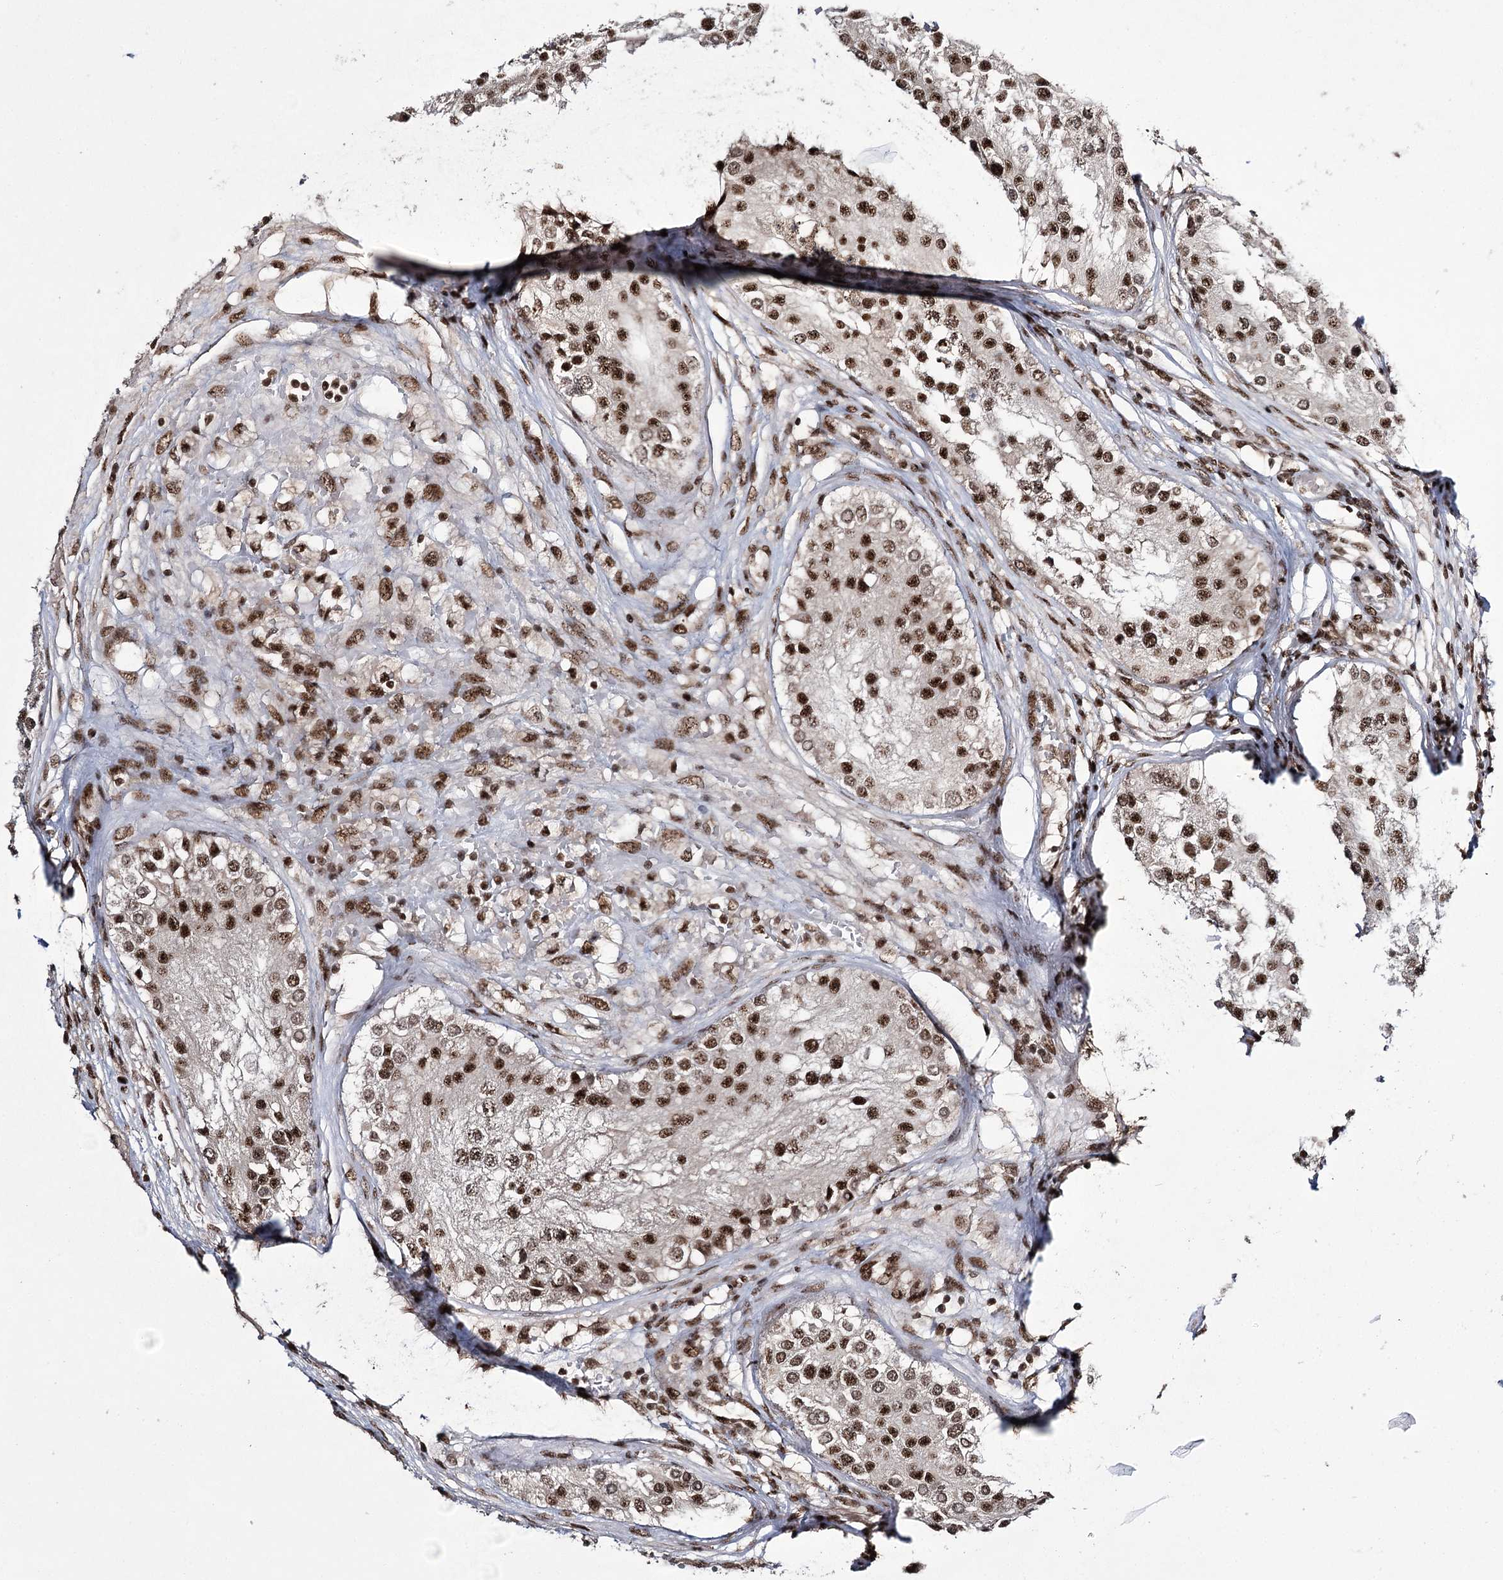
{"staining": {"intensity": "strong", "quantity": ">75%", "location": "nuclear"}, "tissue": "testis cancer", "cell_type": "Tumor cells", "image_type": "cancer", "snomed": [{"axis": "morphology", "description": "Carcinoma, Embryonal, NOS"}, {"axis": "topography", "description": "Testis"}], "caption": "This is an image of immunohistochemistry (IHC) staining of testis cancer (embryonal carcinoma), which shows strong positivity in the nuclear of tumor cells.", "gene": "PRPF40A", "patient": {"sex": "male", "age": 25}}